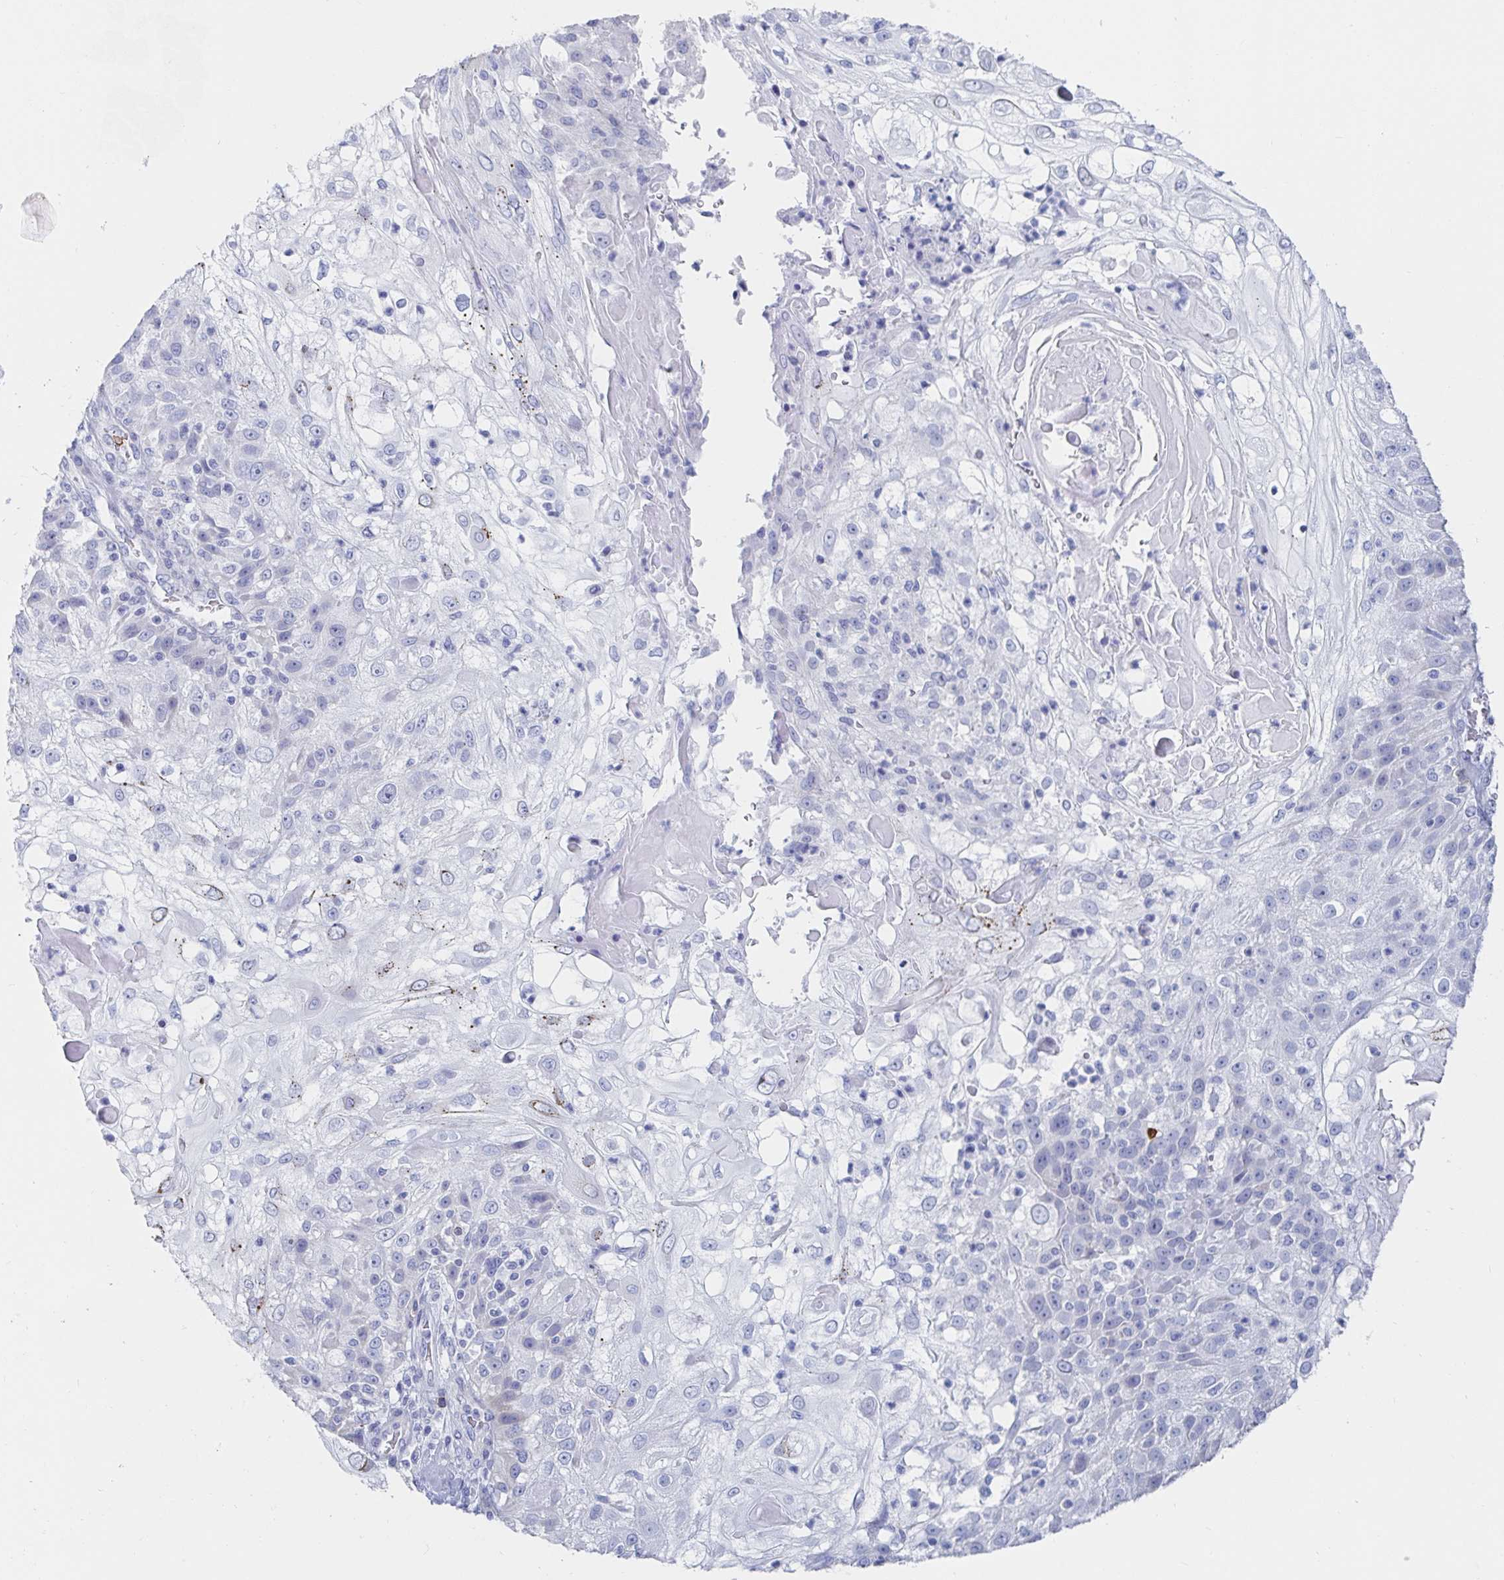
{"staining": {"intensity": "moderate", "quantity": "<25%", "location": "cytoplasmic/membranous"}, "tissue": "skin cancer", "cell_type": "Tumor cells", "image_type": "cancer", "snomed": [{"axis": "morphology", "description": "Normal tissue, NOS"}, {"axis": "morphology", "description": "Squamous cell carcinoma, NOS"}, {"axis": "topography", "description": "Skin"}], "caption": "Immunohistochemical staining of human skin cancer shows moderate cytoplasmic/membranous protein staining in about <25% of tumor cells.", "gene": "PACSIN1", "patient": {"sex": "female", "age": 83}}